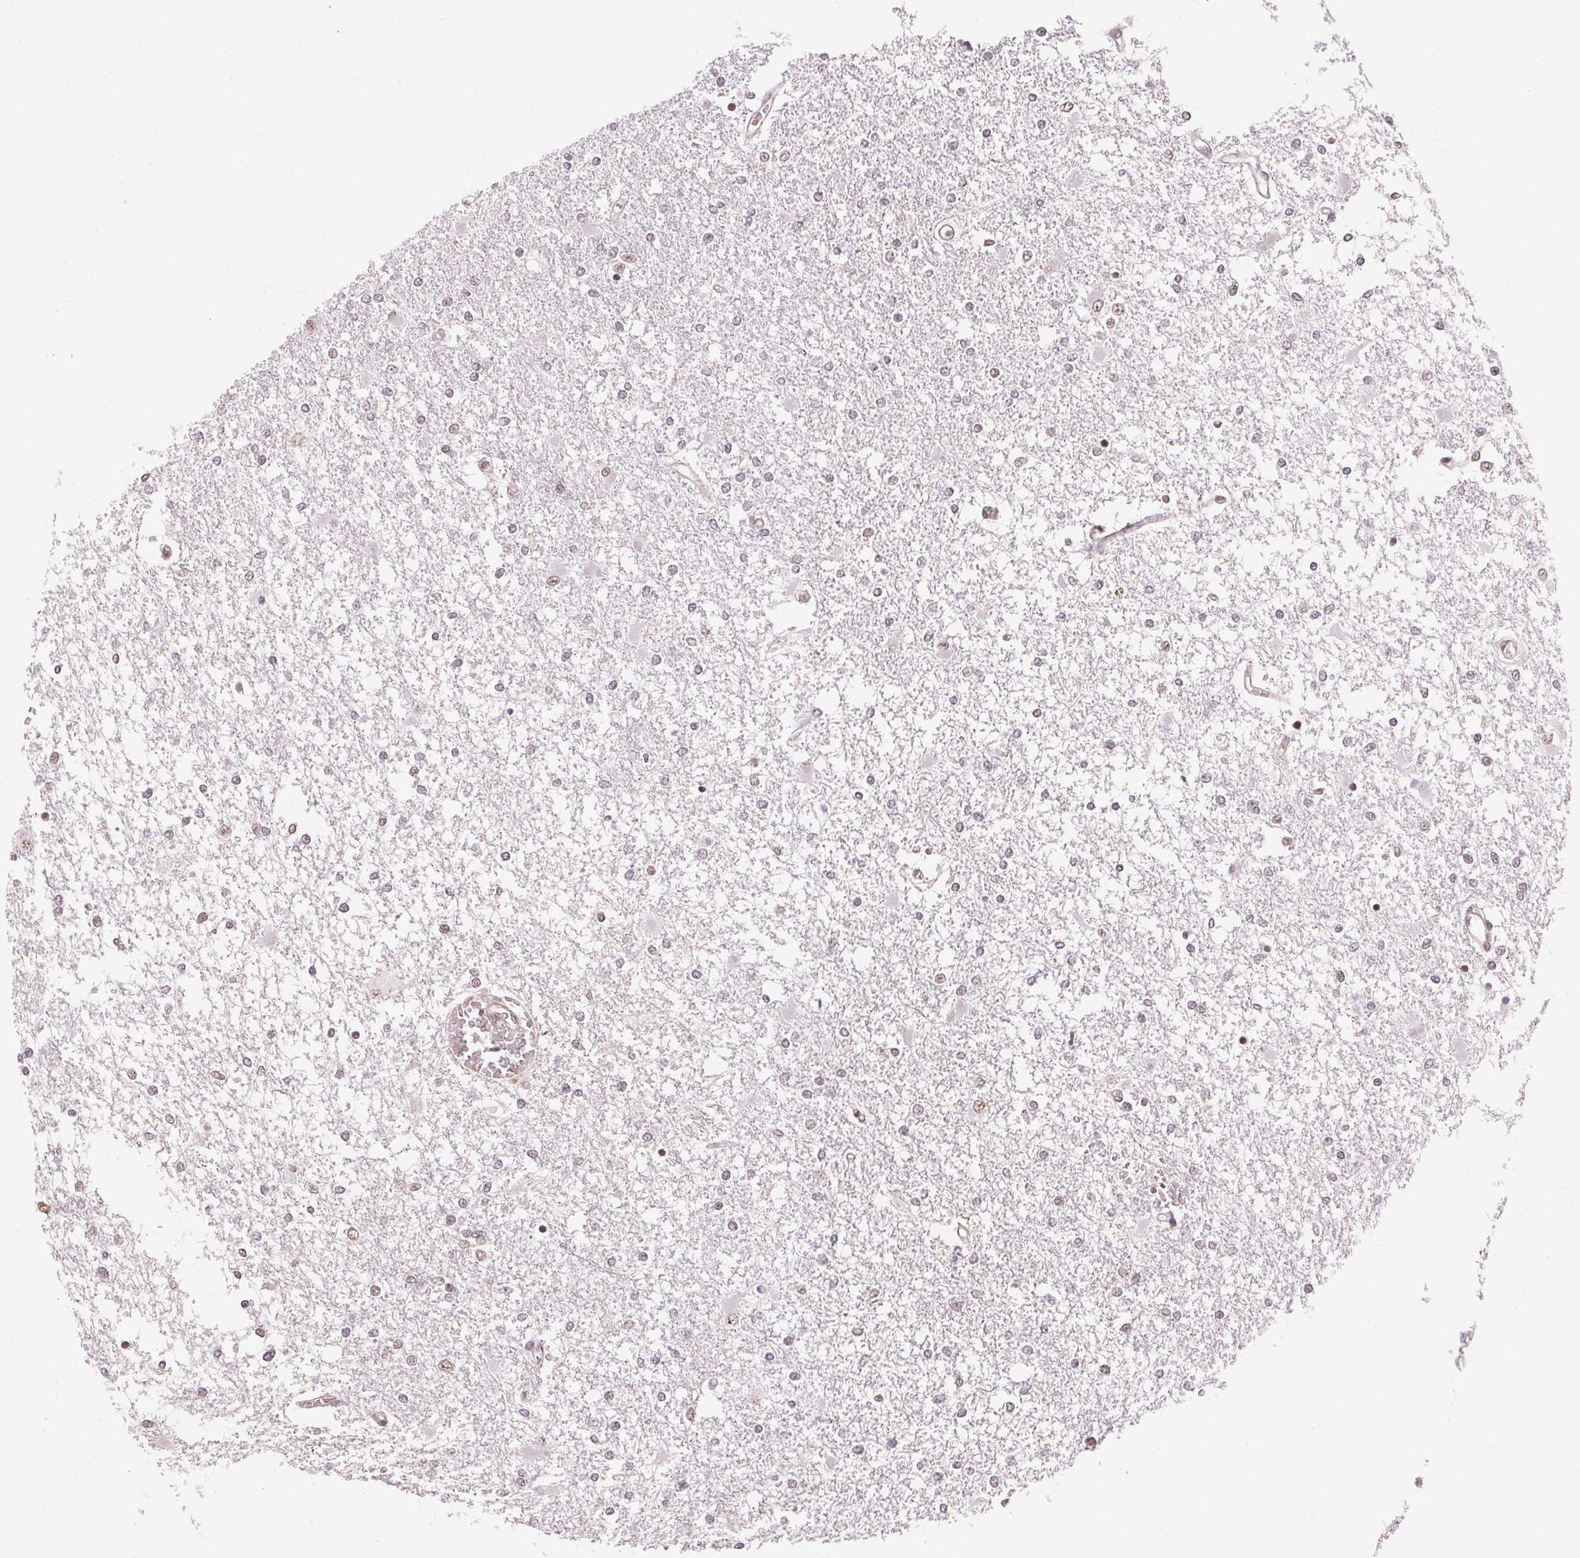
{"staining": {"intensity": "weak", "quantity": "<25%", "location": "nuclear"}, "tissue": "glioma", "cell_type": "Tumor cells", "image_type": "cancer", "snomed": [{"axis": "morphology", "description": "Glioma, malignant, High grade"}, {"axis": "topography", "description": "Cerebral cortex"}], "caption": "A histopathology image of glioma stained for a protein reveals no brown staining in tumor cells. (Immunohistochemistry (ihc), brightfield microscopy, high magnification).", "gene": "HNRNPDL", "patient": {"sex": "male", "age": 79}}